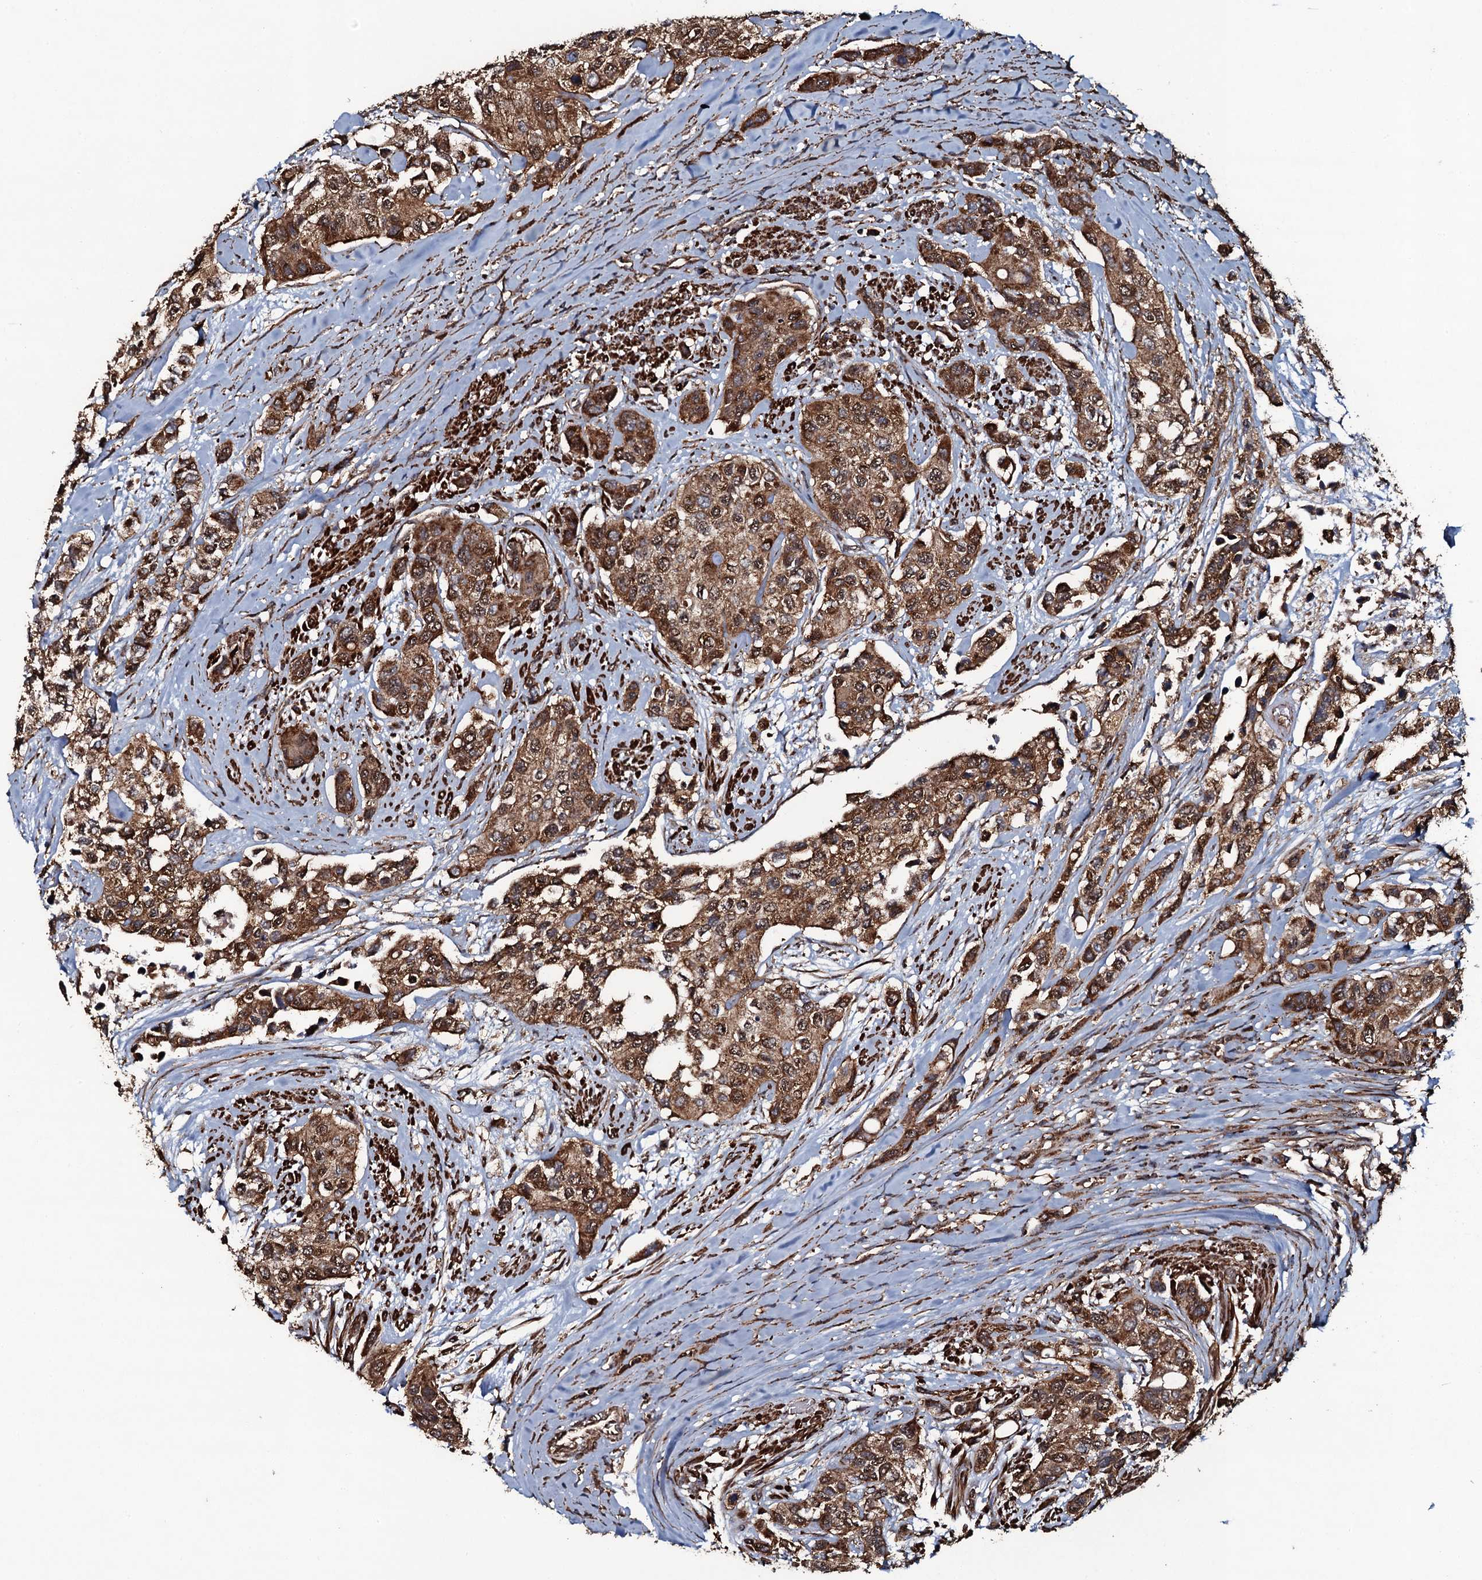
{"staining": {"intensity": "strong", "quantity": ">75%", "location": "cytoplasmic/membranous"}, "tissue": "urothelial cancer", "cell_type": "Tumor cells", "image_type": "cancer", "snomed": [{"axis": "morphology", "description": "Normal tissue, NOS"}, {"axis": "morphology", "description": "Urothelial carcinoma, High grade"}, {"axis": "topography", "description": "Vascular tissue"}, {"axis": "topography", "description": "Urinary bladder"}], "caption": "Urothelial cancer was stained to show a protein in brown. There is high levels of strong cytoplasmic/membranous expression in approximately >75% of tumor cells.", "gene": "VWA8", "patient": {"sex": "female", "age": 56}}